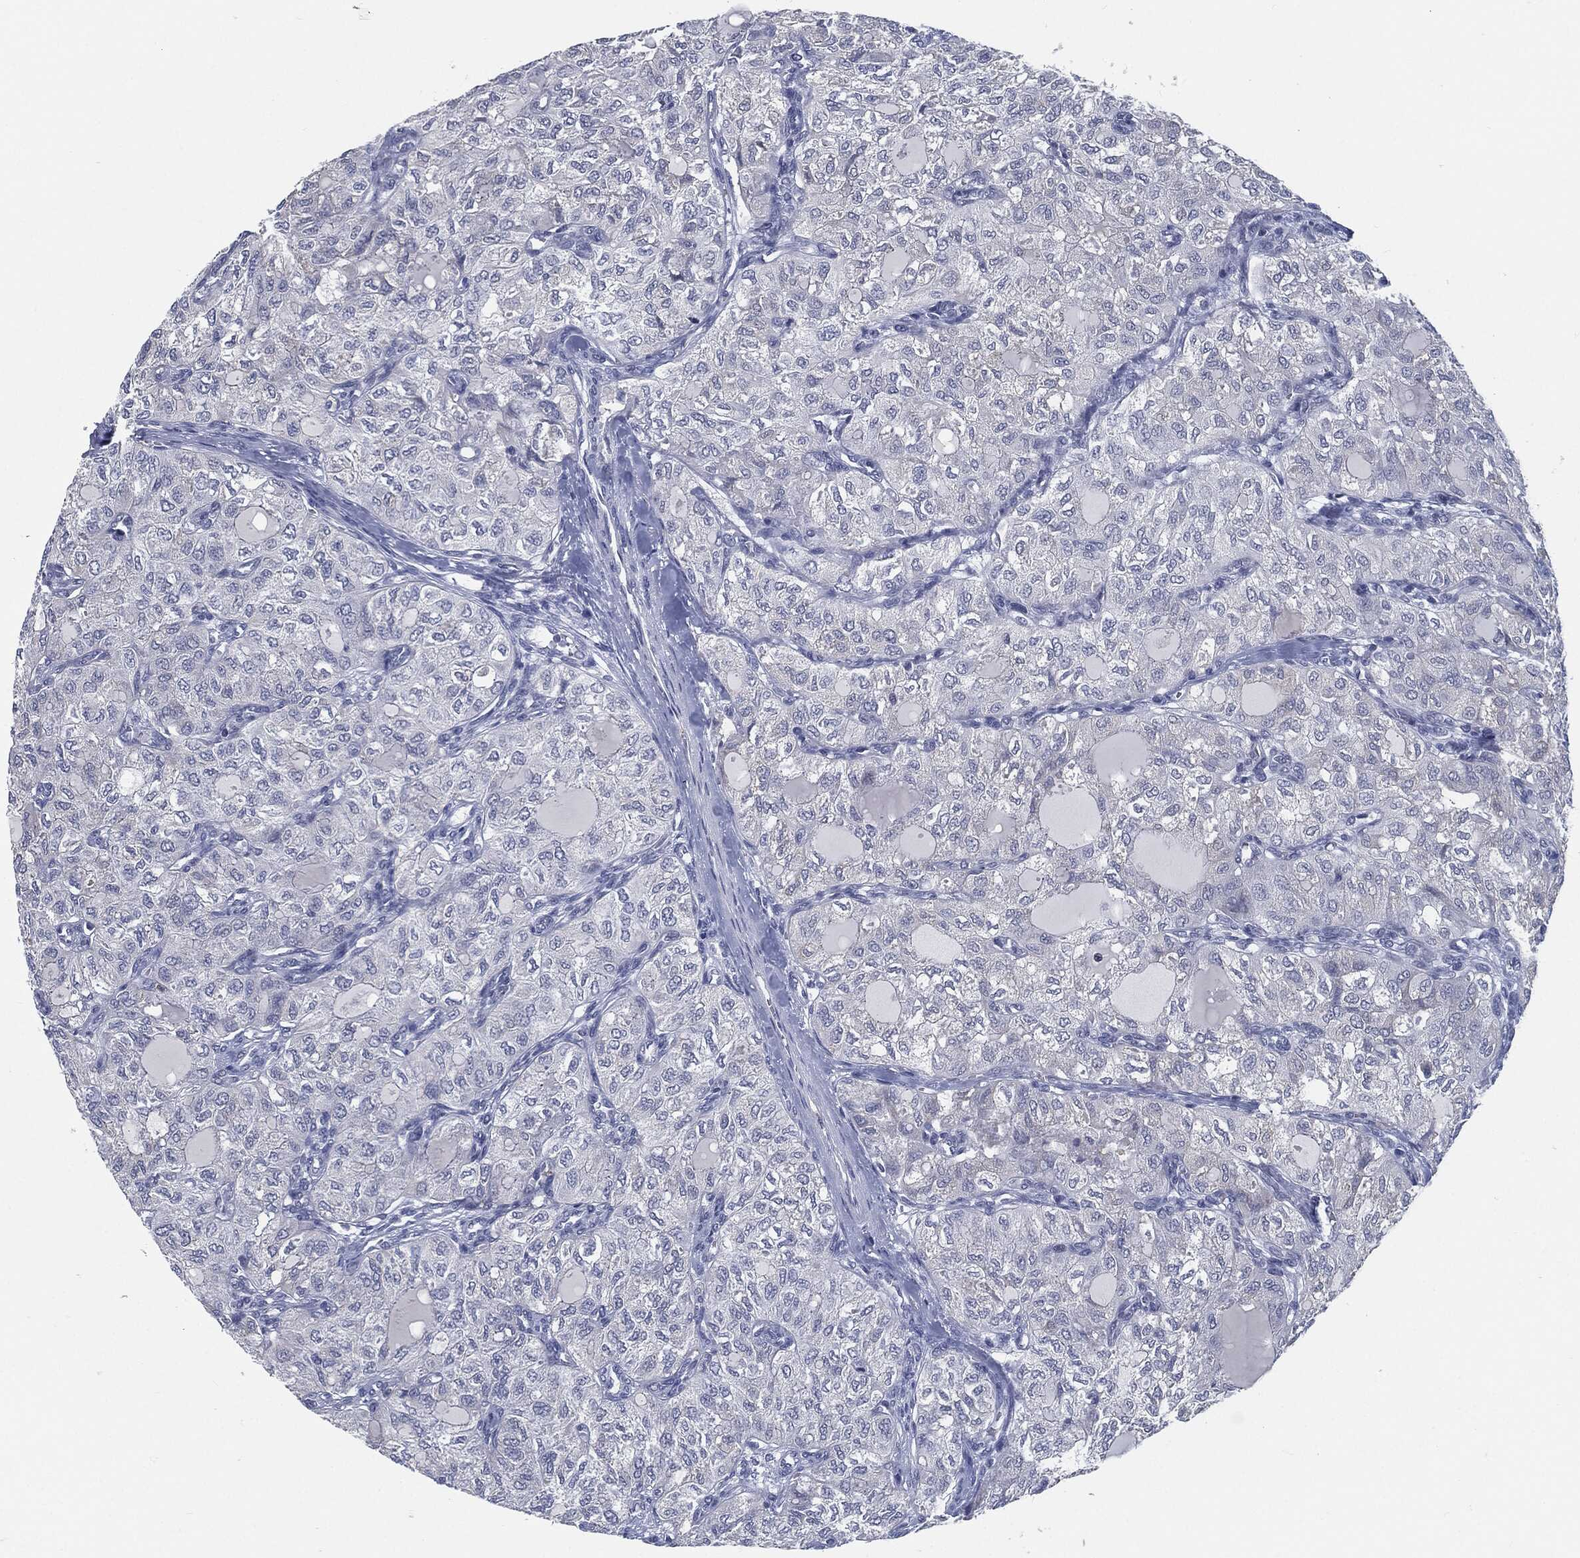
{"staining": {"intensity": "negative", "quantity": "none", "location": "none"}, "tissue": "thyroid cancer", "cell_type": "Tumor cells", "image_type": "cancer", "snomed": [{"axis": "morphology", "description": "Follicular adenoma carcinoma, NOS"}, {"axis": "topography", "description": "Thyroid gland"}], "caption": "A high-resolution histopathology image shows IHC staining of thyroid cancer (follicular adenoma carcinoma), which displays no significant positivity in tumor cells.", "gene": "PROM1", "patient": {"sex": "male", "age": 75}}